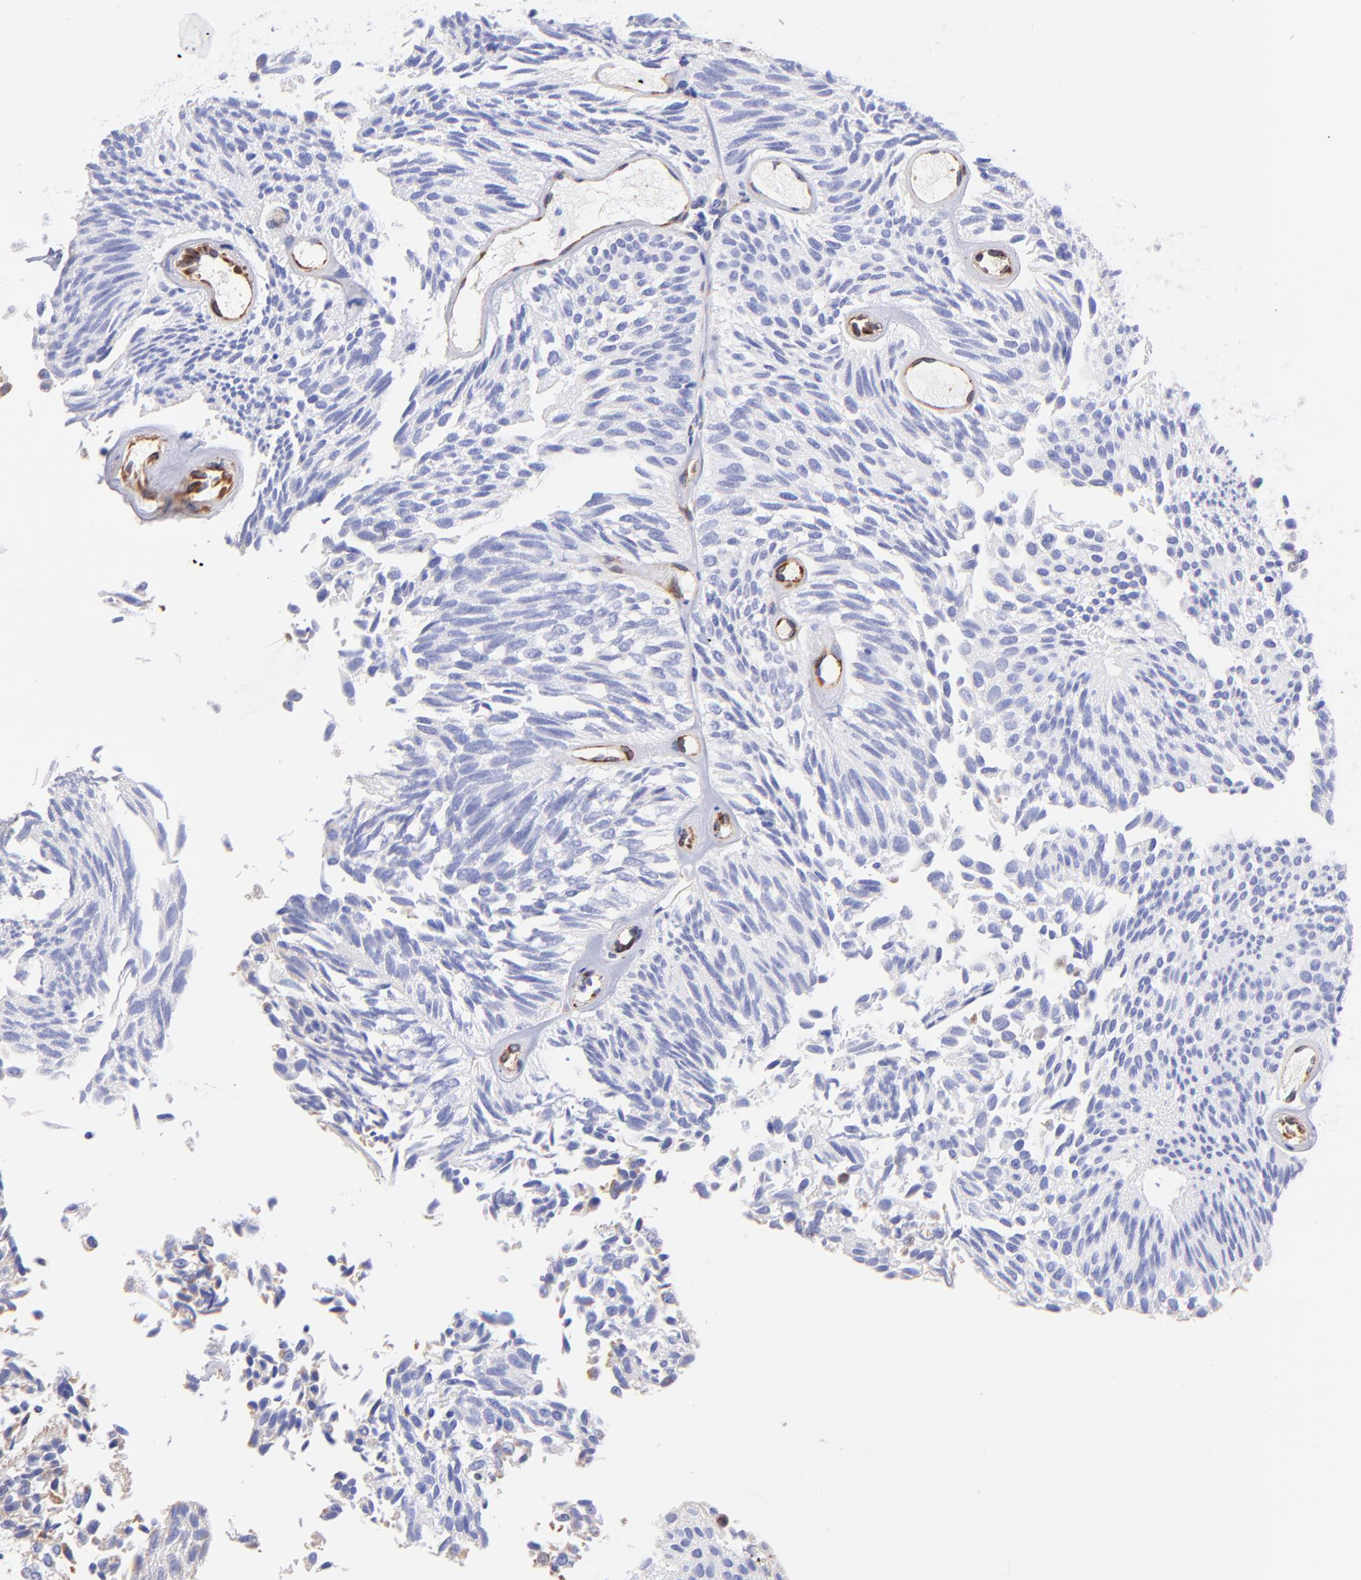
{"staining": {"intensity": "negative", "quantity": "none", "location": "none"}, "tissue": "urothelial cancer", "cell_type": "Tumor cells", "image_type": "cancer", "snomed": [{"axis": "morphology", "description": "Urothelial carcinoma, Low grade"}, {"axis": "topography", "description": "Urinary bladder"}], "caption": "The histopathology image exhibits no significant positivity in tumor cells of urothelial carcinoma (low-grade).", "gene": "SPARC", "patient": {"sex": "male", "age": 76}}